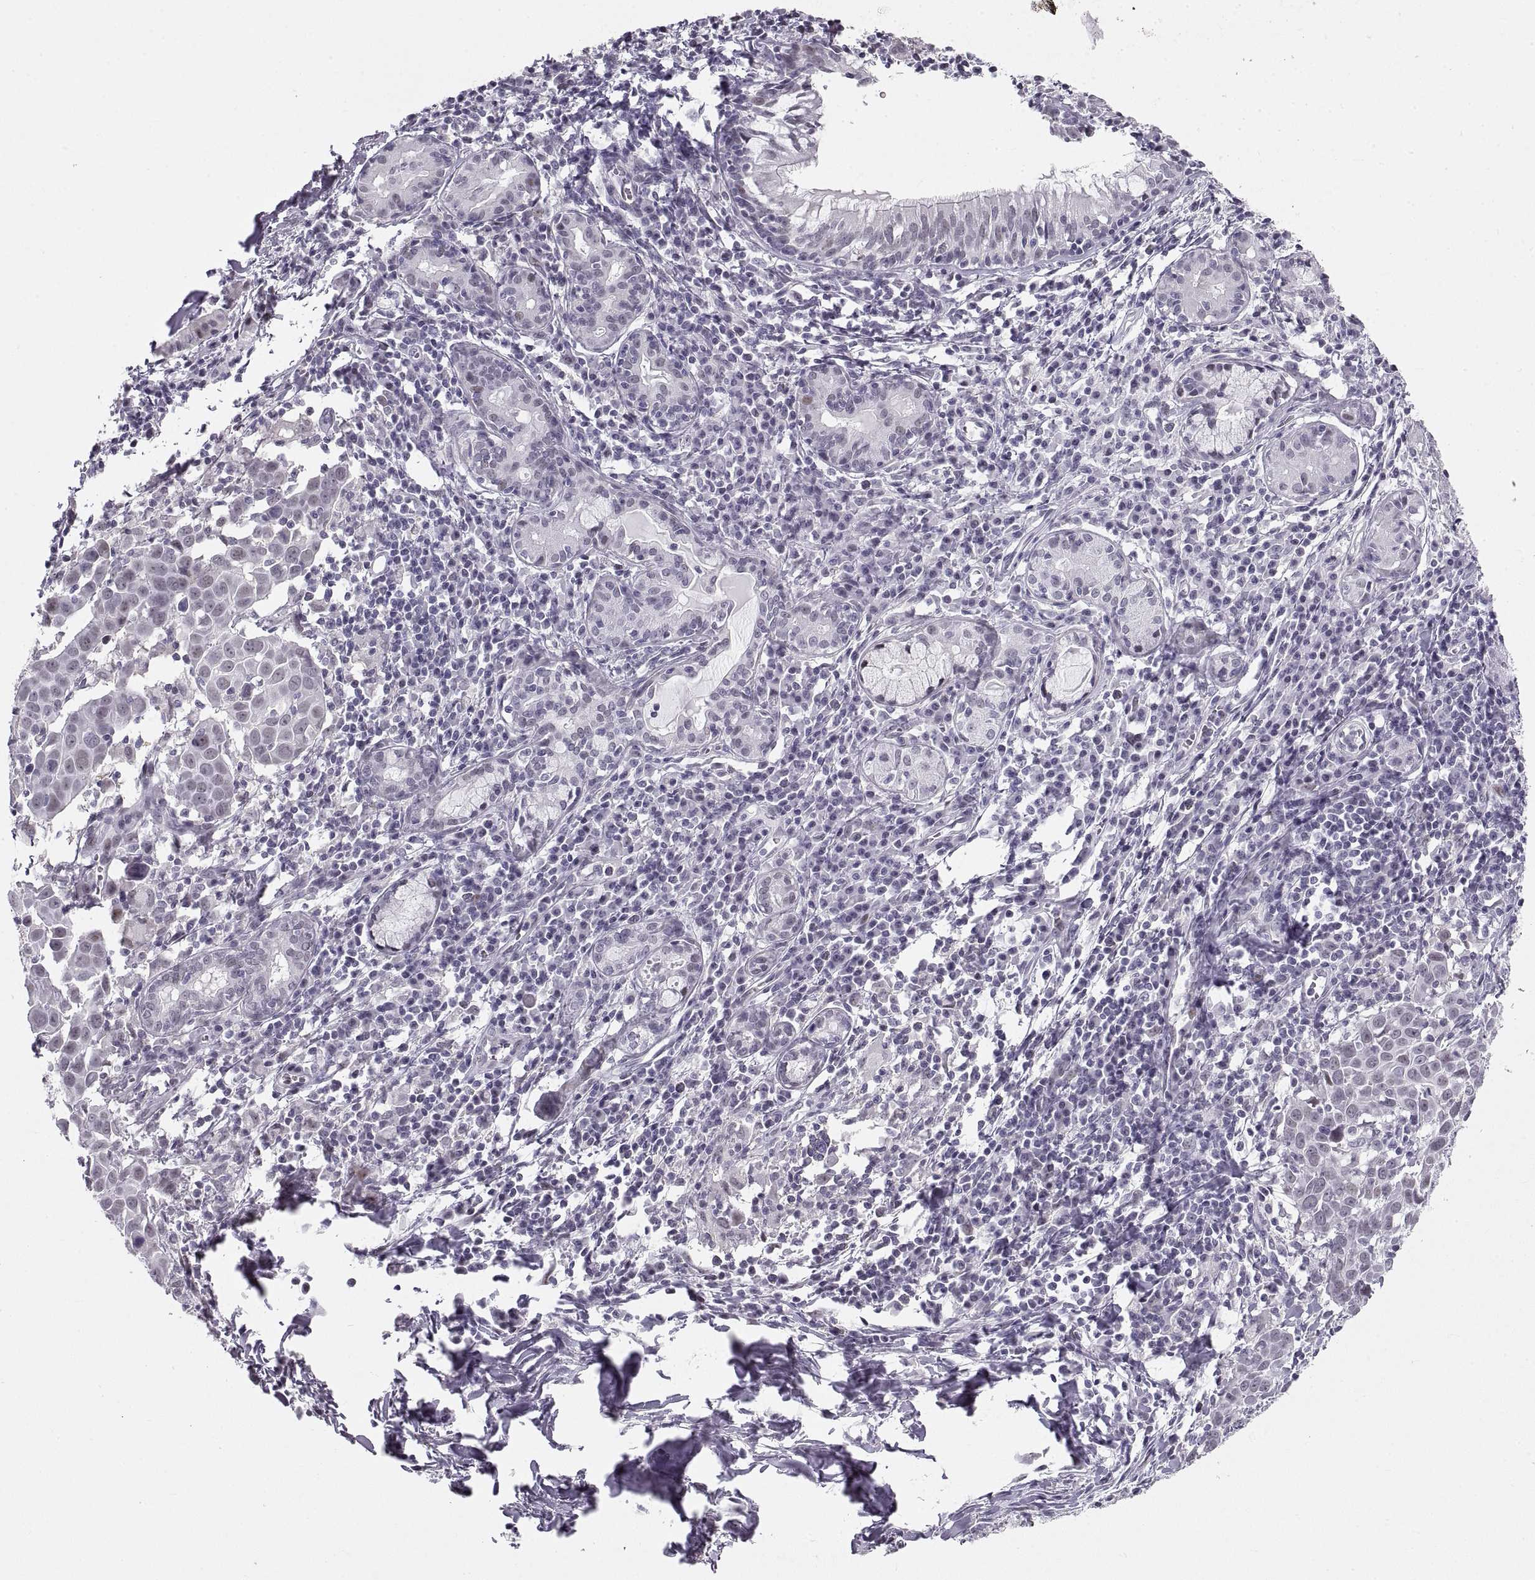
{"staining": {"intensity": "negative", "quantity": "none", "location": "none"}, "tissue": "lung cancer", "cell_type": "Tumor cells", "image_type": "cancer", "snomed": [{"axis": "morphology", "description": "Squamous cell carcinoma, NOS"}, {"axis": "topography", "description": "Lung"}], "caption": "Tumor cells show no significant positivity in lung cancer. (DAB (3,3'-diaminobenzidine) immunohistochemistry (IHC), high magnification).", "gene": "NANOS3", "patient": {"sex": "male", "age": 57}}